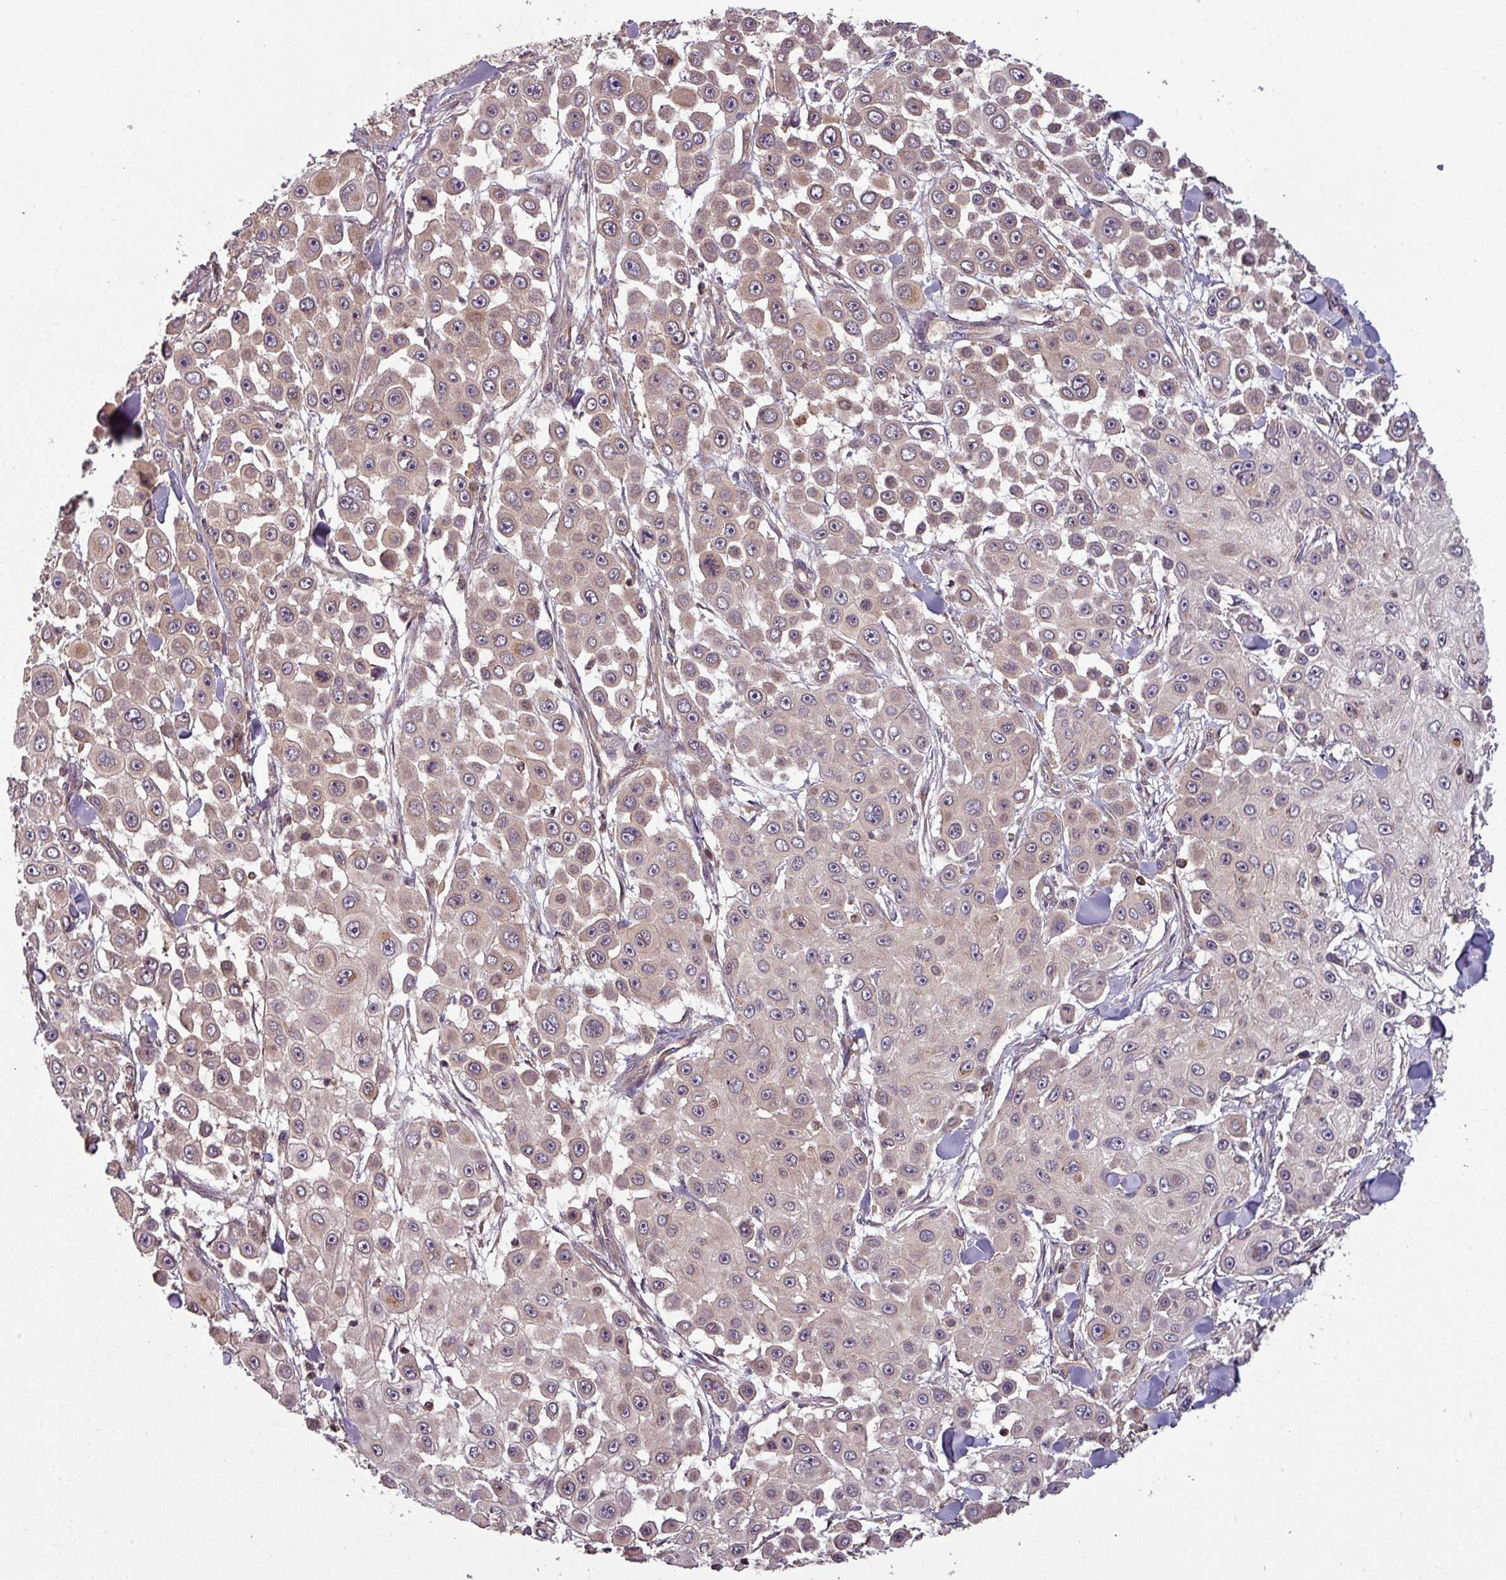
{"staining": {"intensity": "weak", "quantity": ">75%", "location": "cytoplasmic/membranous"}, "tissue": "skin cancer", "cell_type": "Tumor cells", "image_type": "cancer", "snomed": [{"axis": "morphology", "description": "Squamous cell carcinoma, NOS"}, {"axis": "topography", "description": "Skin"}], "caption": "The image shows immunohistochemical staining of skin cancer (squamous cell carcinoma). There is weak cytoplasmic/membranous staining is identified in about >75% of tumor cells.", "gene": "GSKIP", "patient": {"sex": "male", "age": 67}}